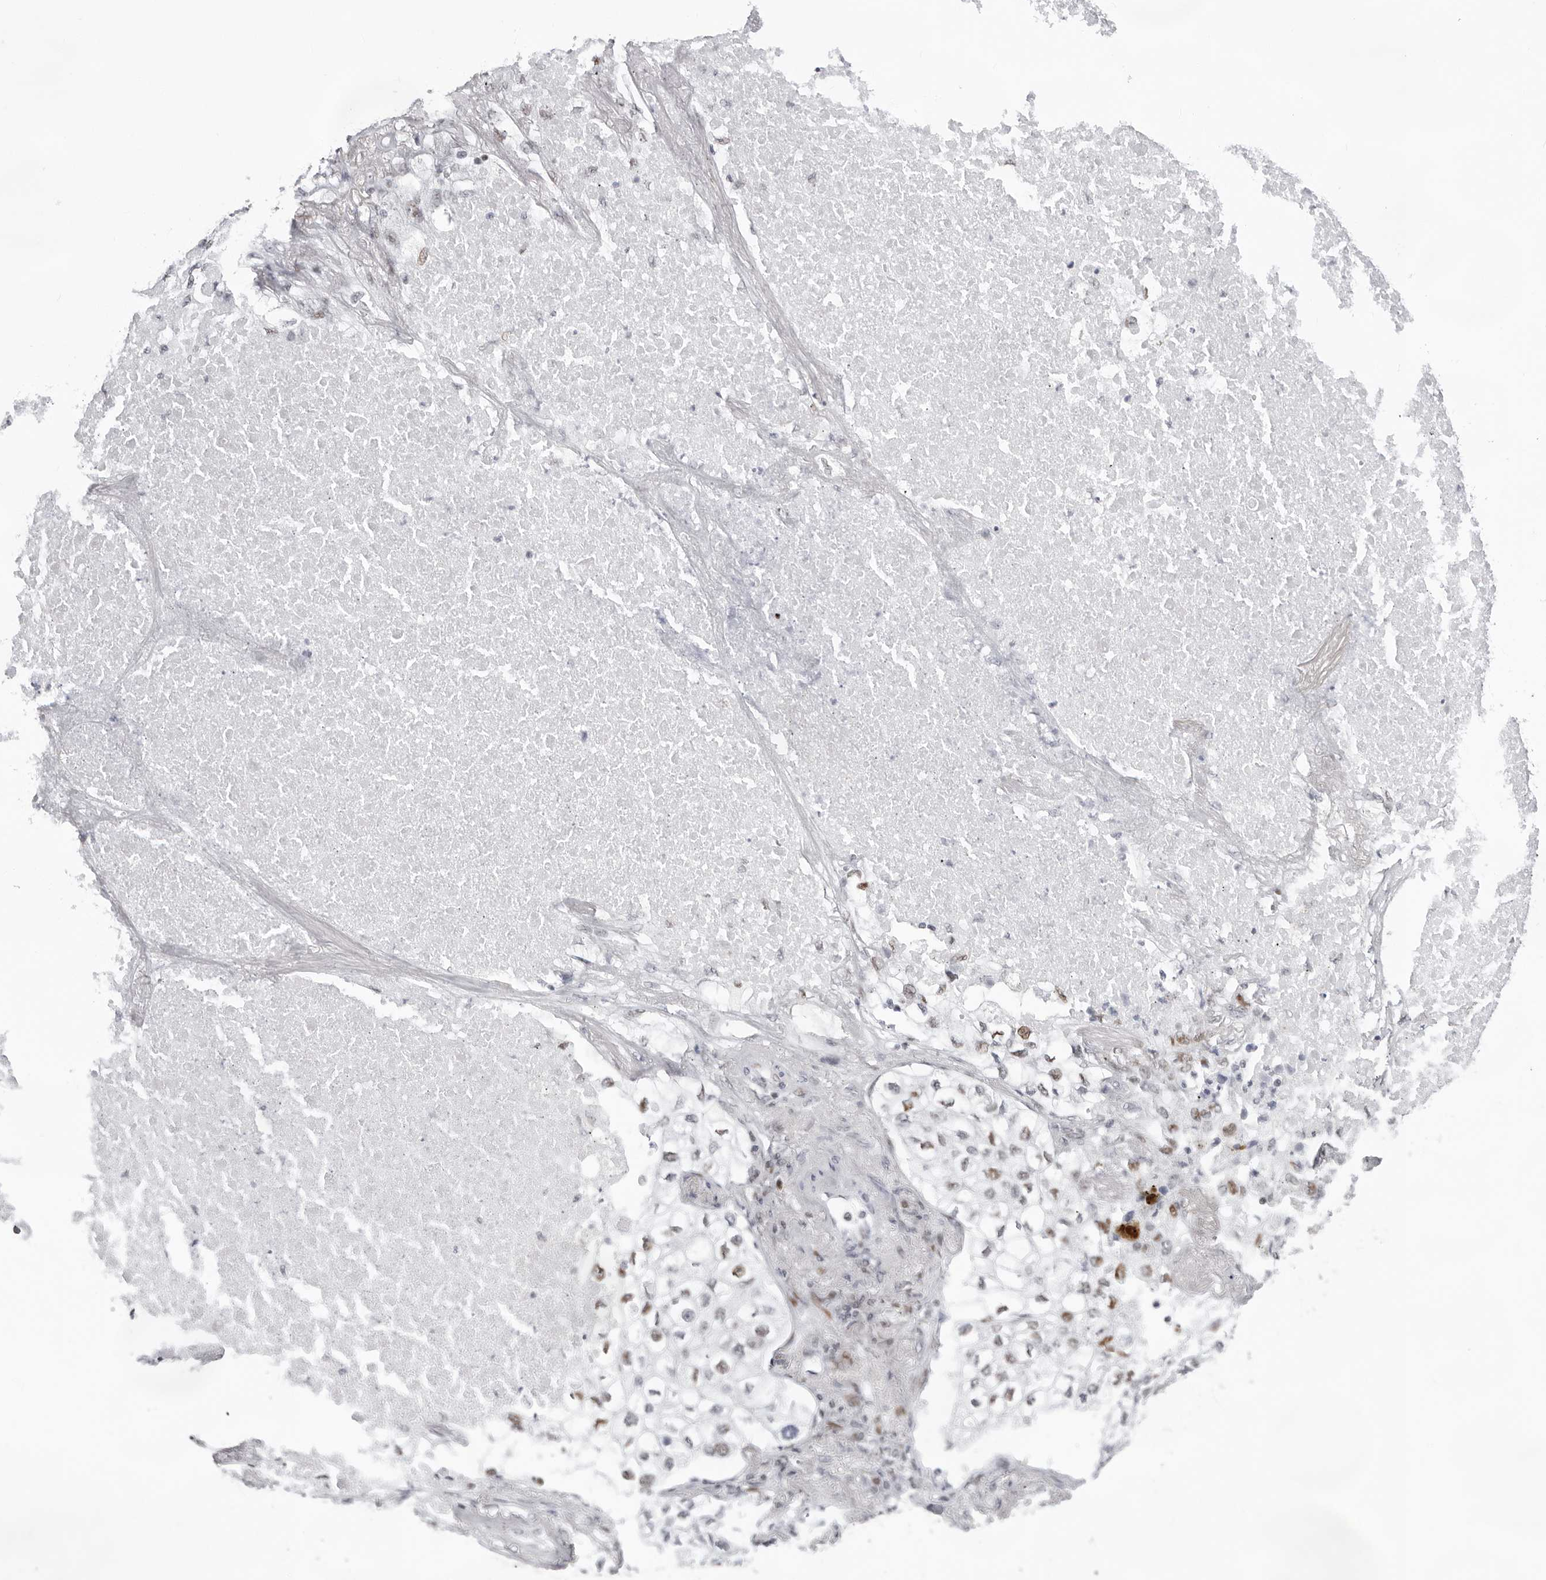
{"staining": {"intensity": "moderate", "quantity": "<25%", "location": "nuclear"}, "tissue": "lung cancer", "cell_type": "Tumor cells", "image_type": "cancer", "snomed": [{"axis": "morphology", "description": "Adenocarcinoma, NOS"}, {"axis": "topography", "description": "Lung"}], "caption": "Lung adenocarcinoma stained with a protein marker demonstrates moderate staining in tumor cells.", "gene": "NTPCR", "patient": {"sex": "male", "age": 63}}